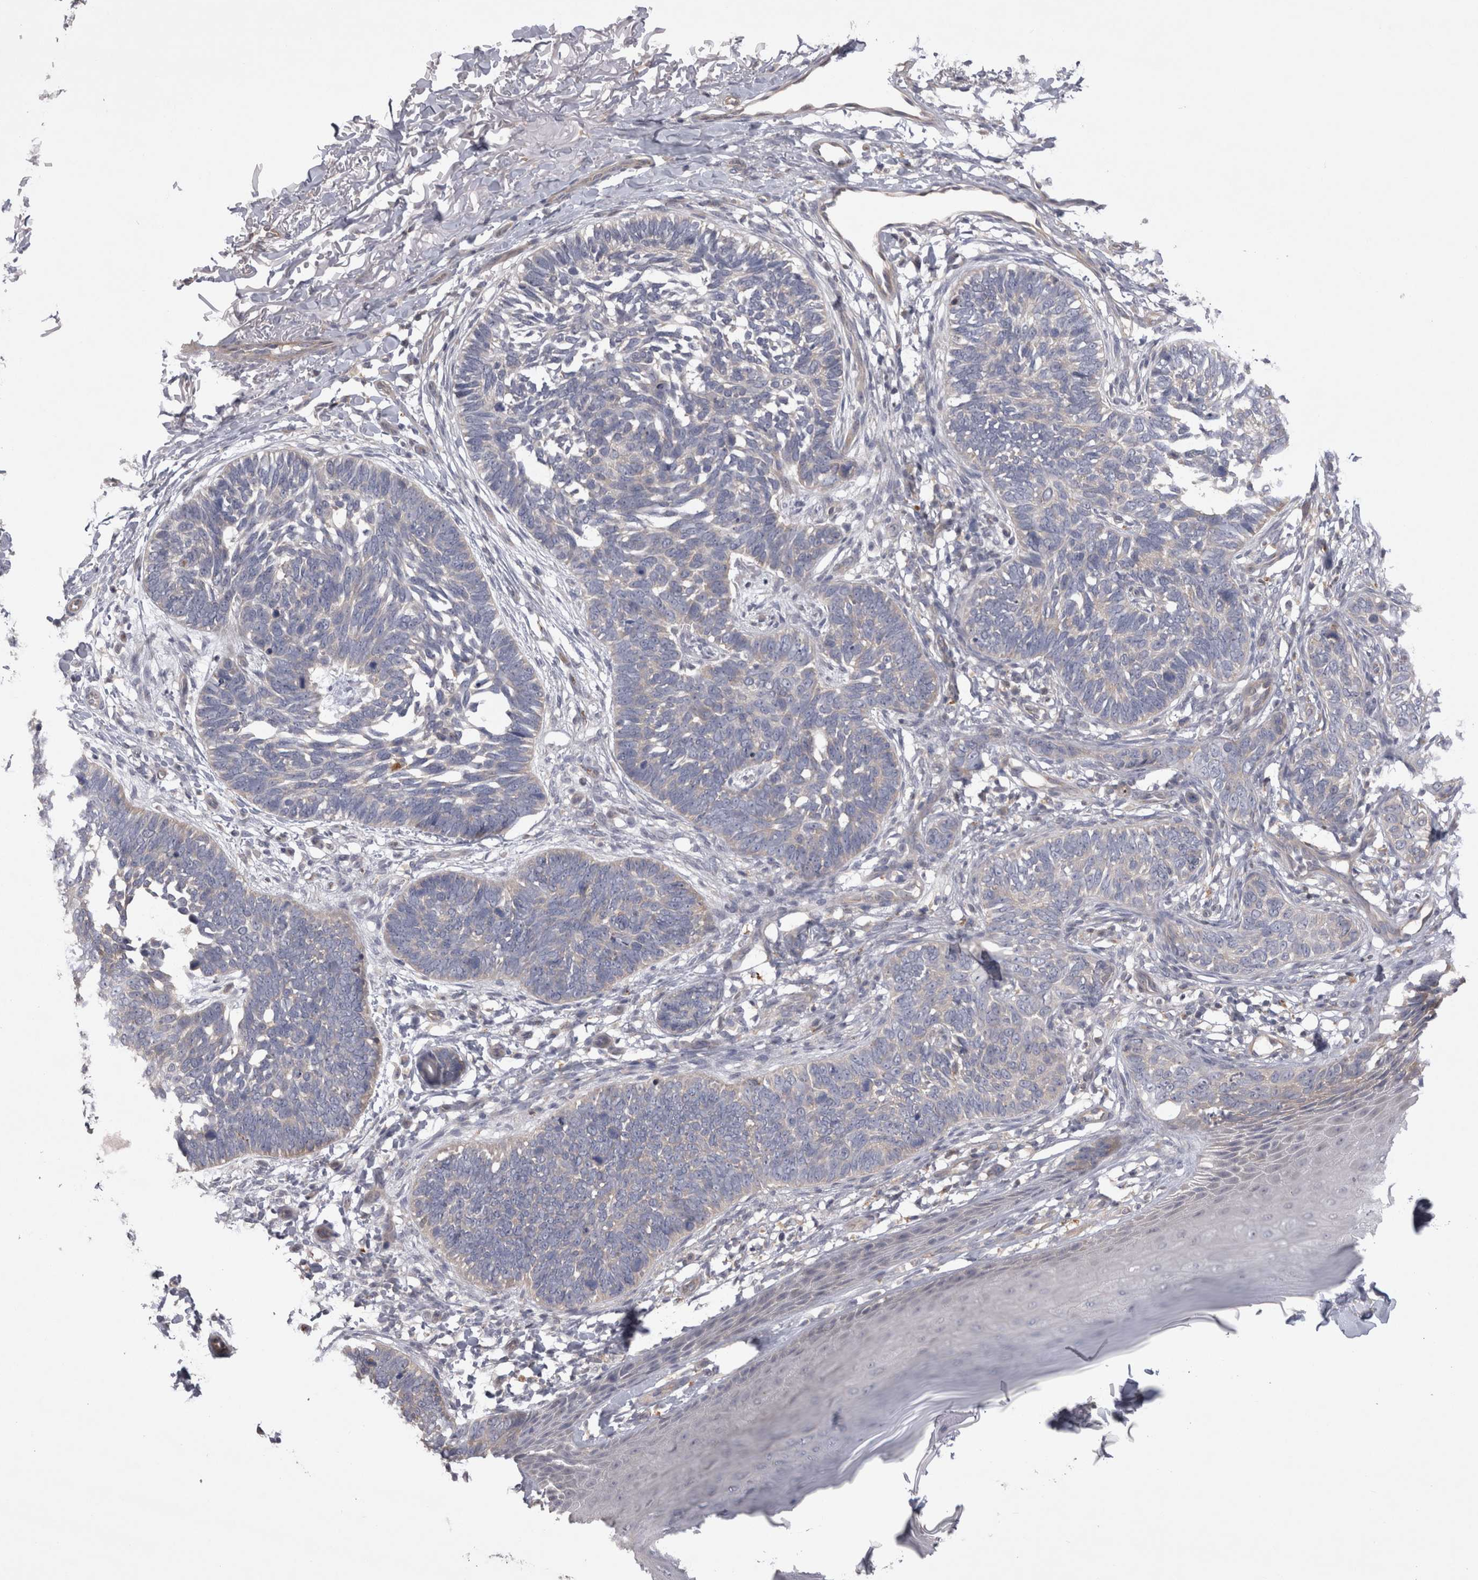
{"staining": {"intensity": "negative", "quantity": "none", "location": "none"}, "tissue": "skin cancer", "cell_type": "Tumor cells", "image_type": "cancer", "snomed": [{"axis": "morphology", "description": "Normal tissue, NOS"}, {"axis": "morphology", "description": "Basal cell carcinoma"}, {"axis": "topography", "description": "Skin"}], "caption": "An immunohistochemistry photomicrograph of skin basal cell carcinoma is shown. There is no staining in tumor cells of skin basal cell carcinoma.", "gene": "CTBS", "patient": {"sex": "male", "age": 77}}